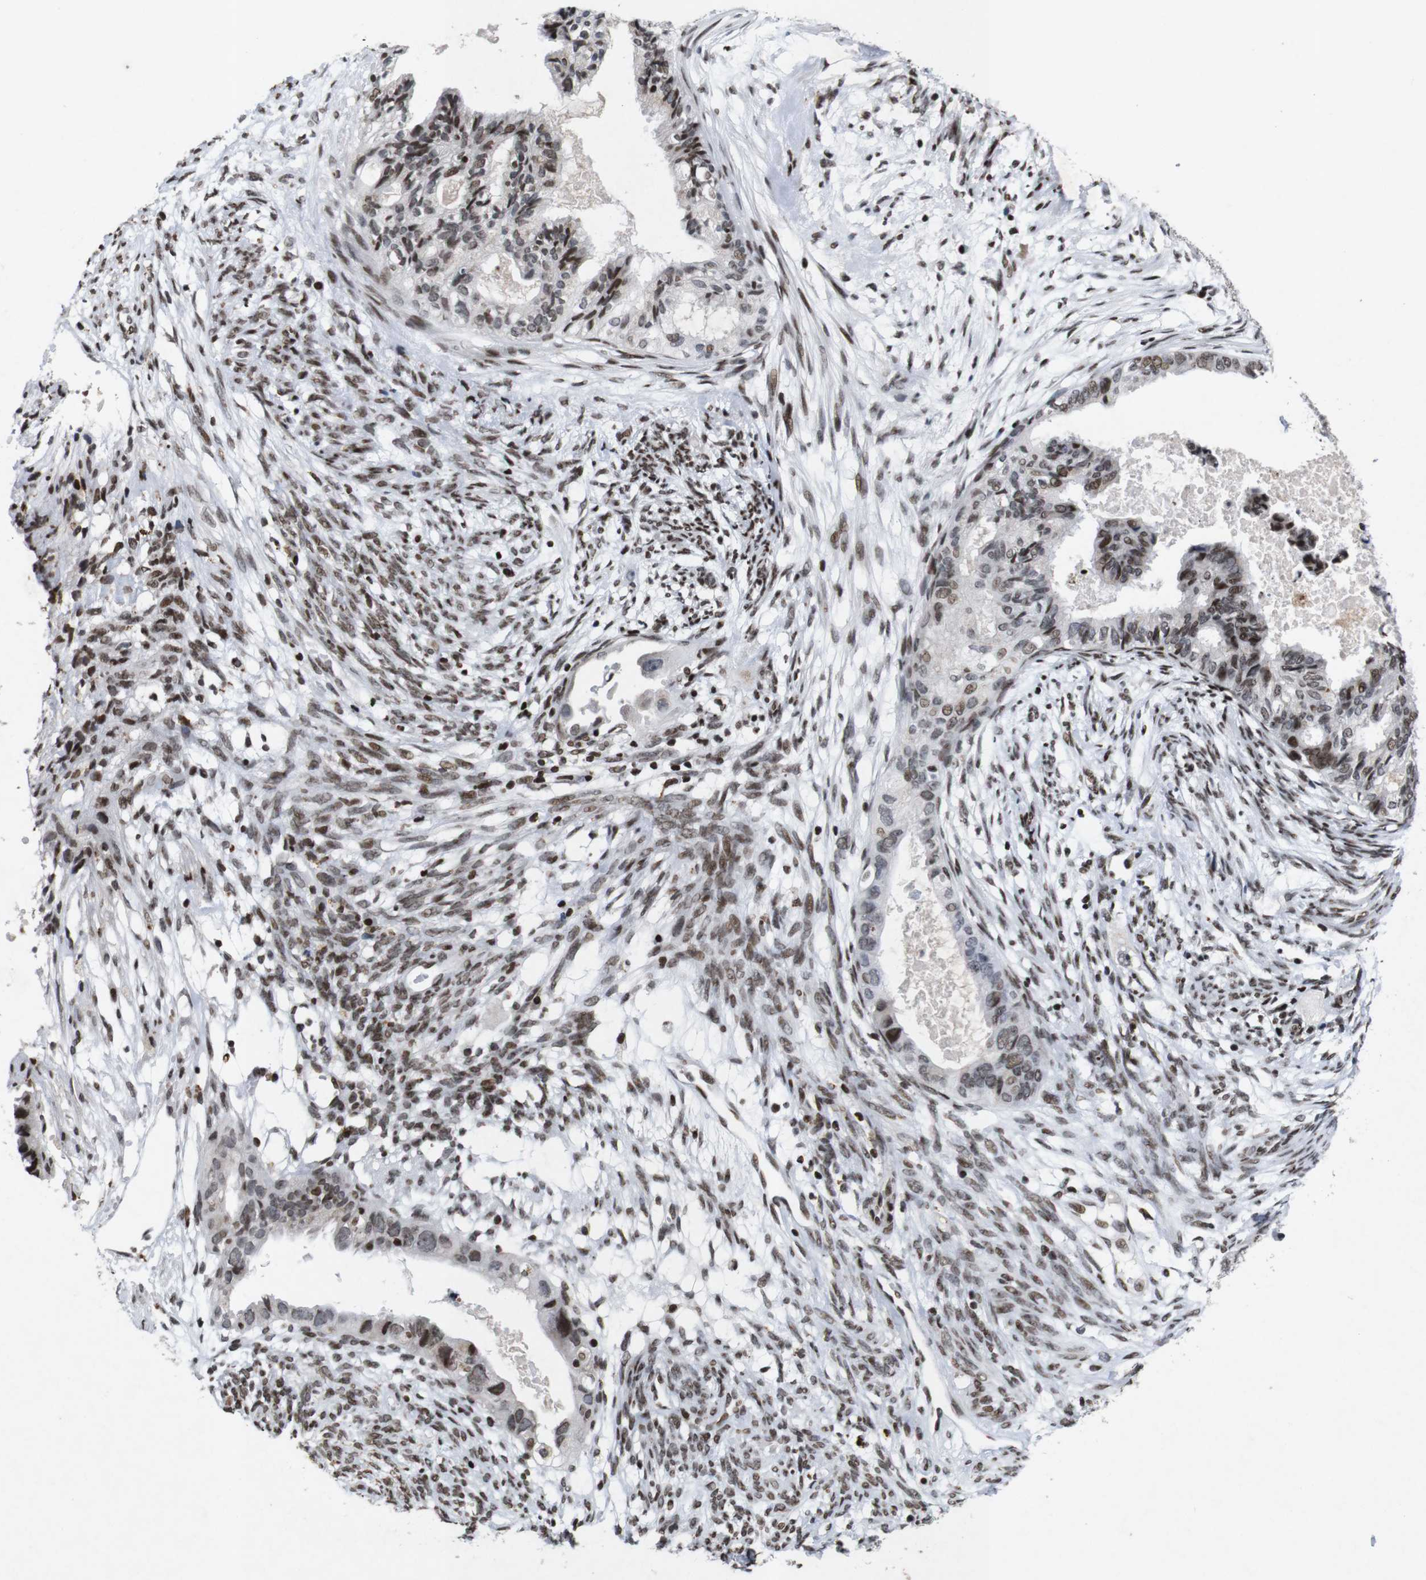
{"staining": {"intensity": "moderate", "quantity": "25%-75%", "location": "nuclear"}, "tissue": "cervical cancer", "cell_type": "Tumor cells", "image_type": "cancer", "snomed": [{"axis": "morphology", "description": "Normal tissue, NOS"}, {"axis": "morphology", "description": "Adenocarcinoma, NOS"}, {"axis": "topography", "description": "Cervix"}, {"axis": "topography", "description": "Endometrium"}], "caption": "About 25%-75% of tumor cells in cervical adenocarcinoma demonstrate moderate nuclear protein staining as visualized by brown immunohistochemical staining.", "gene": "MAGEH1", "patient": {"sex": "female", "age": 86}}